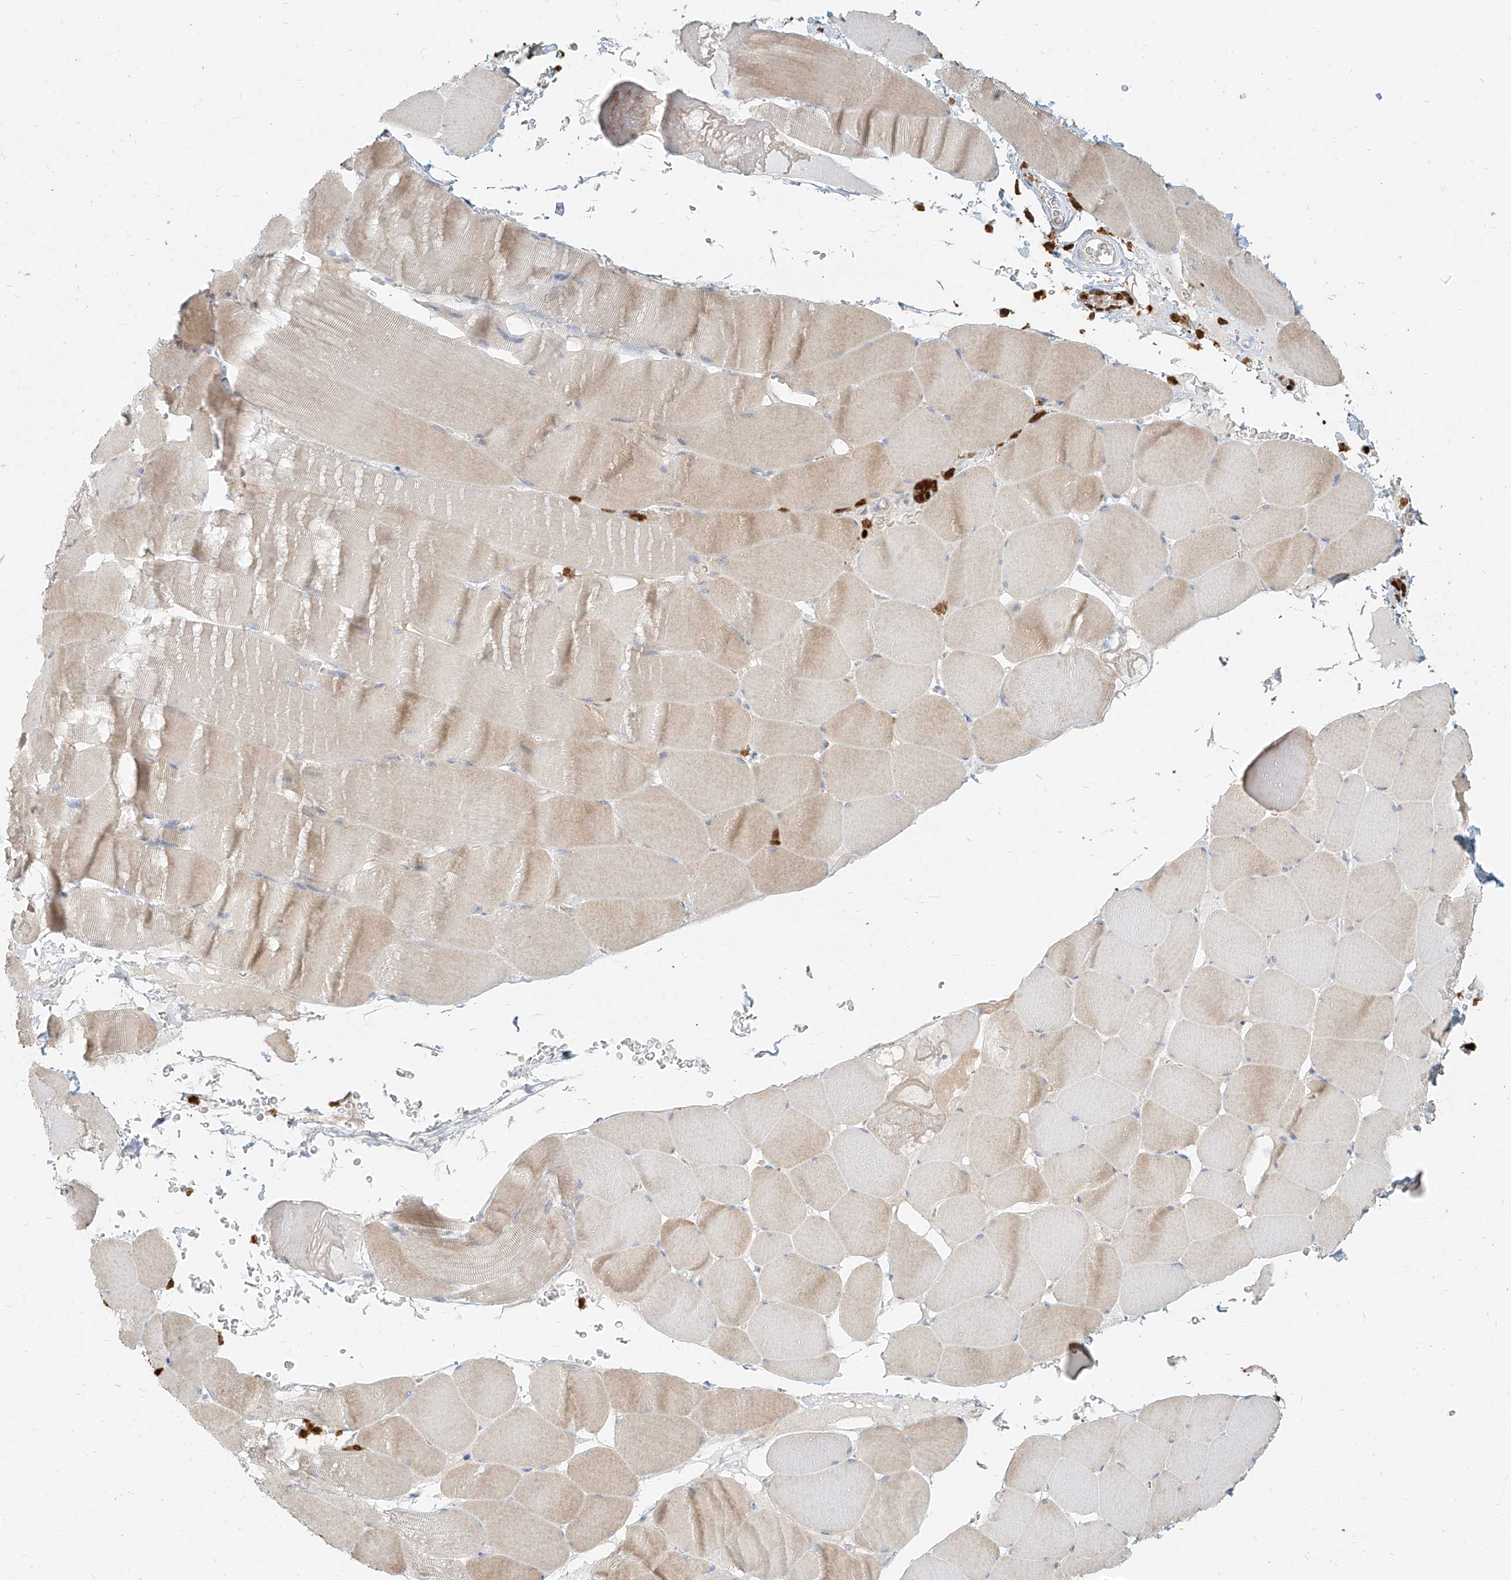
{"staining": {"intensity": "moderate", "quantity": "<25%", "location": "cytoplasmic/membranous"}, "tissue": "skeletal muscle", "cell_type": "Myocytes", "image_type": "normal", "snomed": [{"axis": "morphology", "description": "Normal tissue, NOS"}, {"axis": "topography", "description": "Skeletal muscle"}], "caption": "Immunohistochemical staining of unremarkable human skeletal muscle shows low levels of moderate cytoplasmic/membranous staining in approximately <25% of myocytes.", "gene": "PGD", "patient": {"sex": "male", "age": 62}}